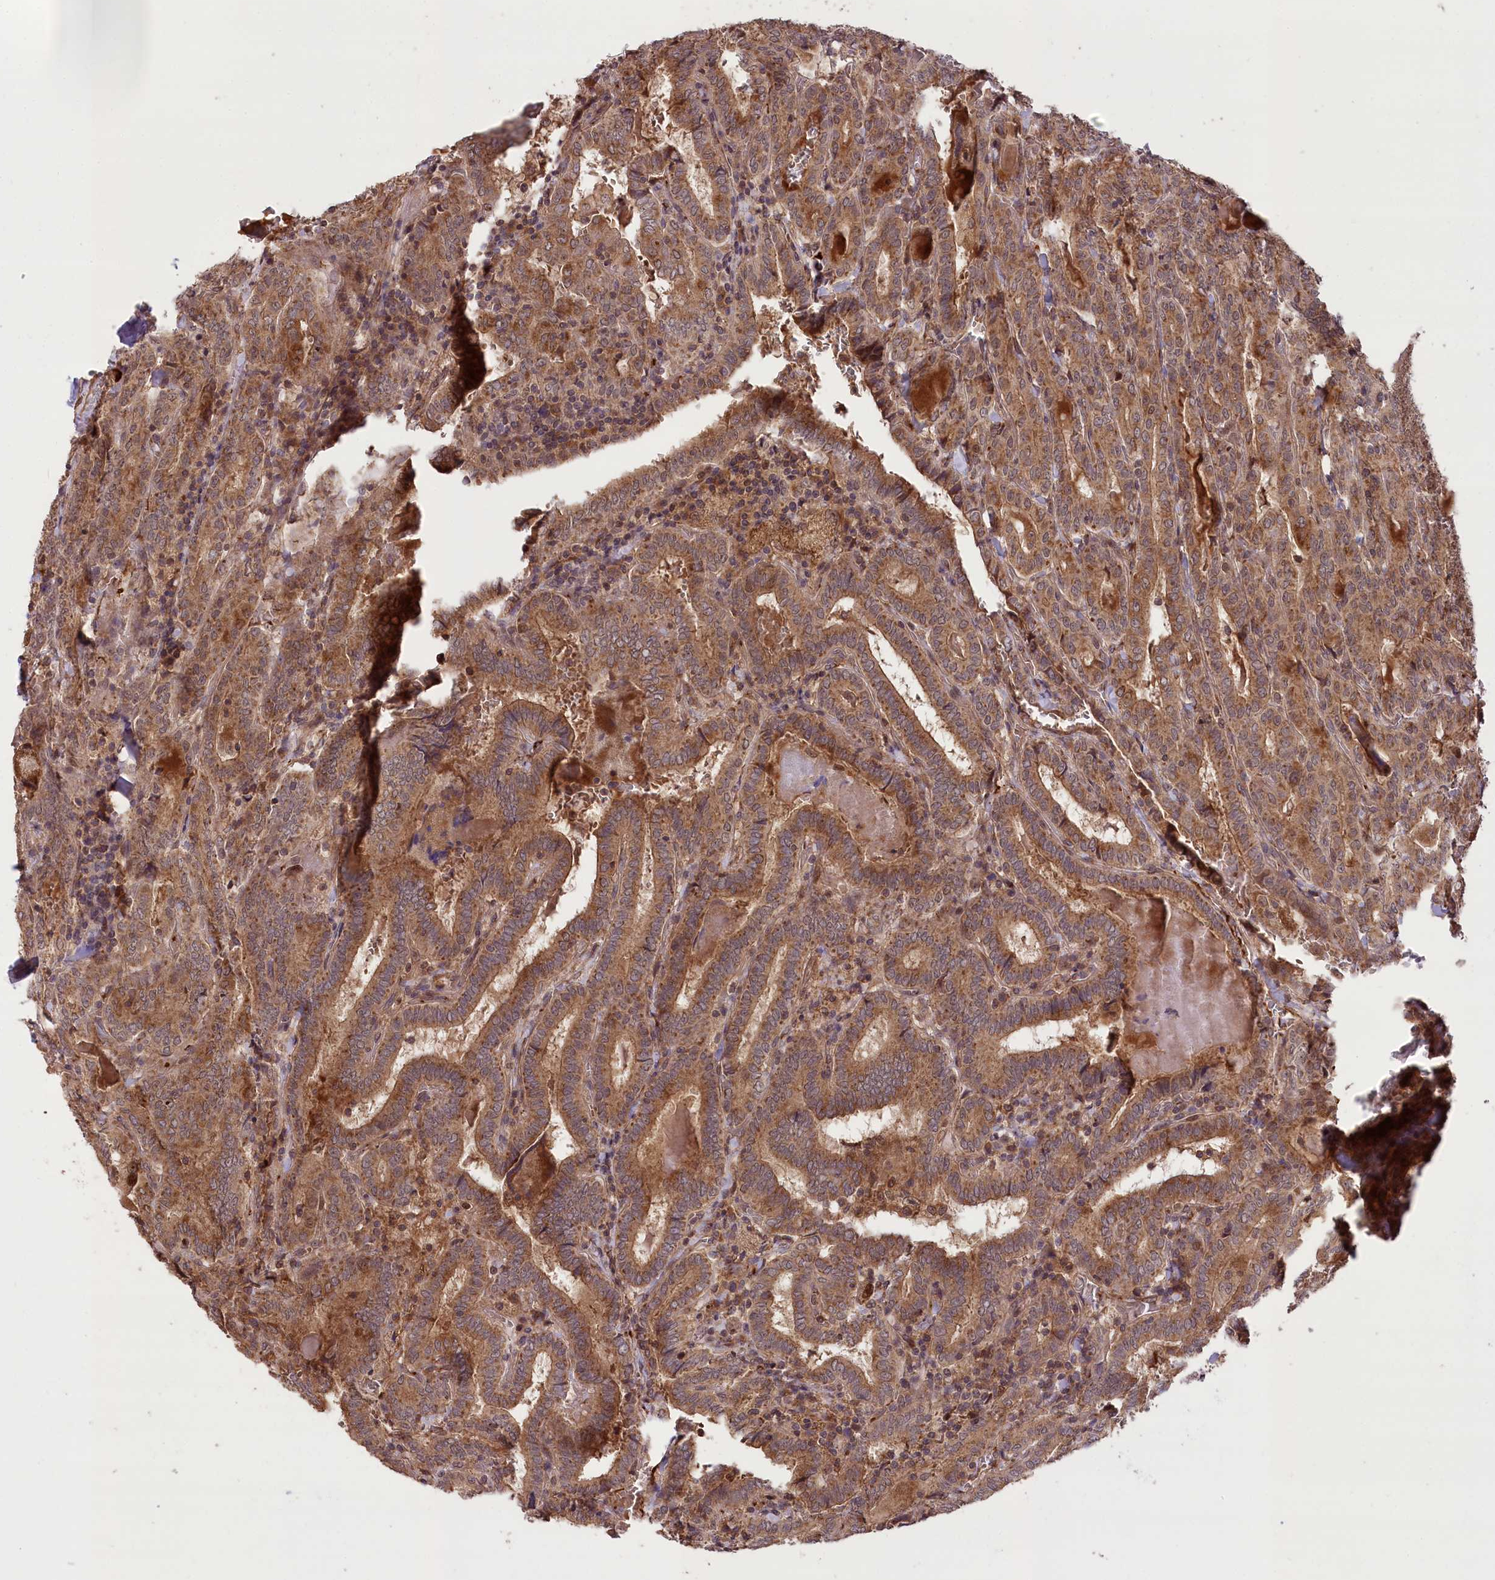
{"staining": {"intensity": "moderate", "quantity": ">75%", "location": "cytoplasmic/membranous"}, "tissue": "thyroid cancer", "cell_type": "Tumor cells", "image_type": "cancer", "snomed": [{"axis": "morphology", "description": "Papillary adenocarcinoma, NOS"}, {"axis": "topography", "description": "Thyroid gland"}], "caption": "A brown stain labels moderate cytoplasmic/membranous expression of a protein in thyroid cancer tumor cells. (brown staining indicates protein expression, while blue staining denotes nuclei).", "gene": "CARD19", "patient": {"sex": "female", "age": 72}}